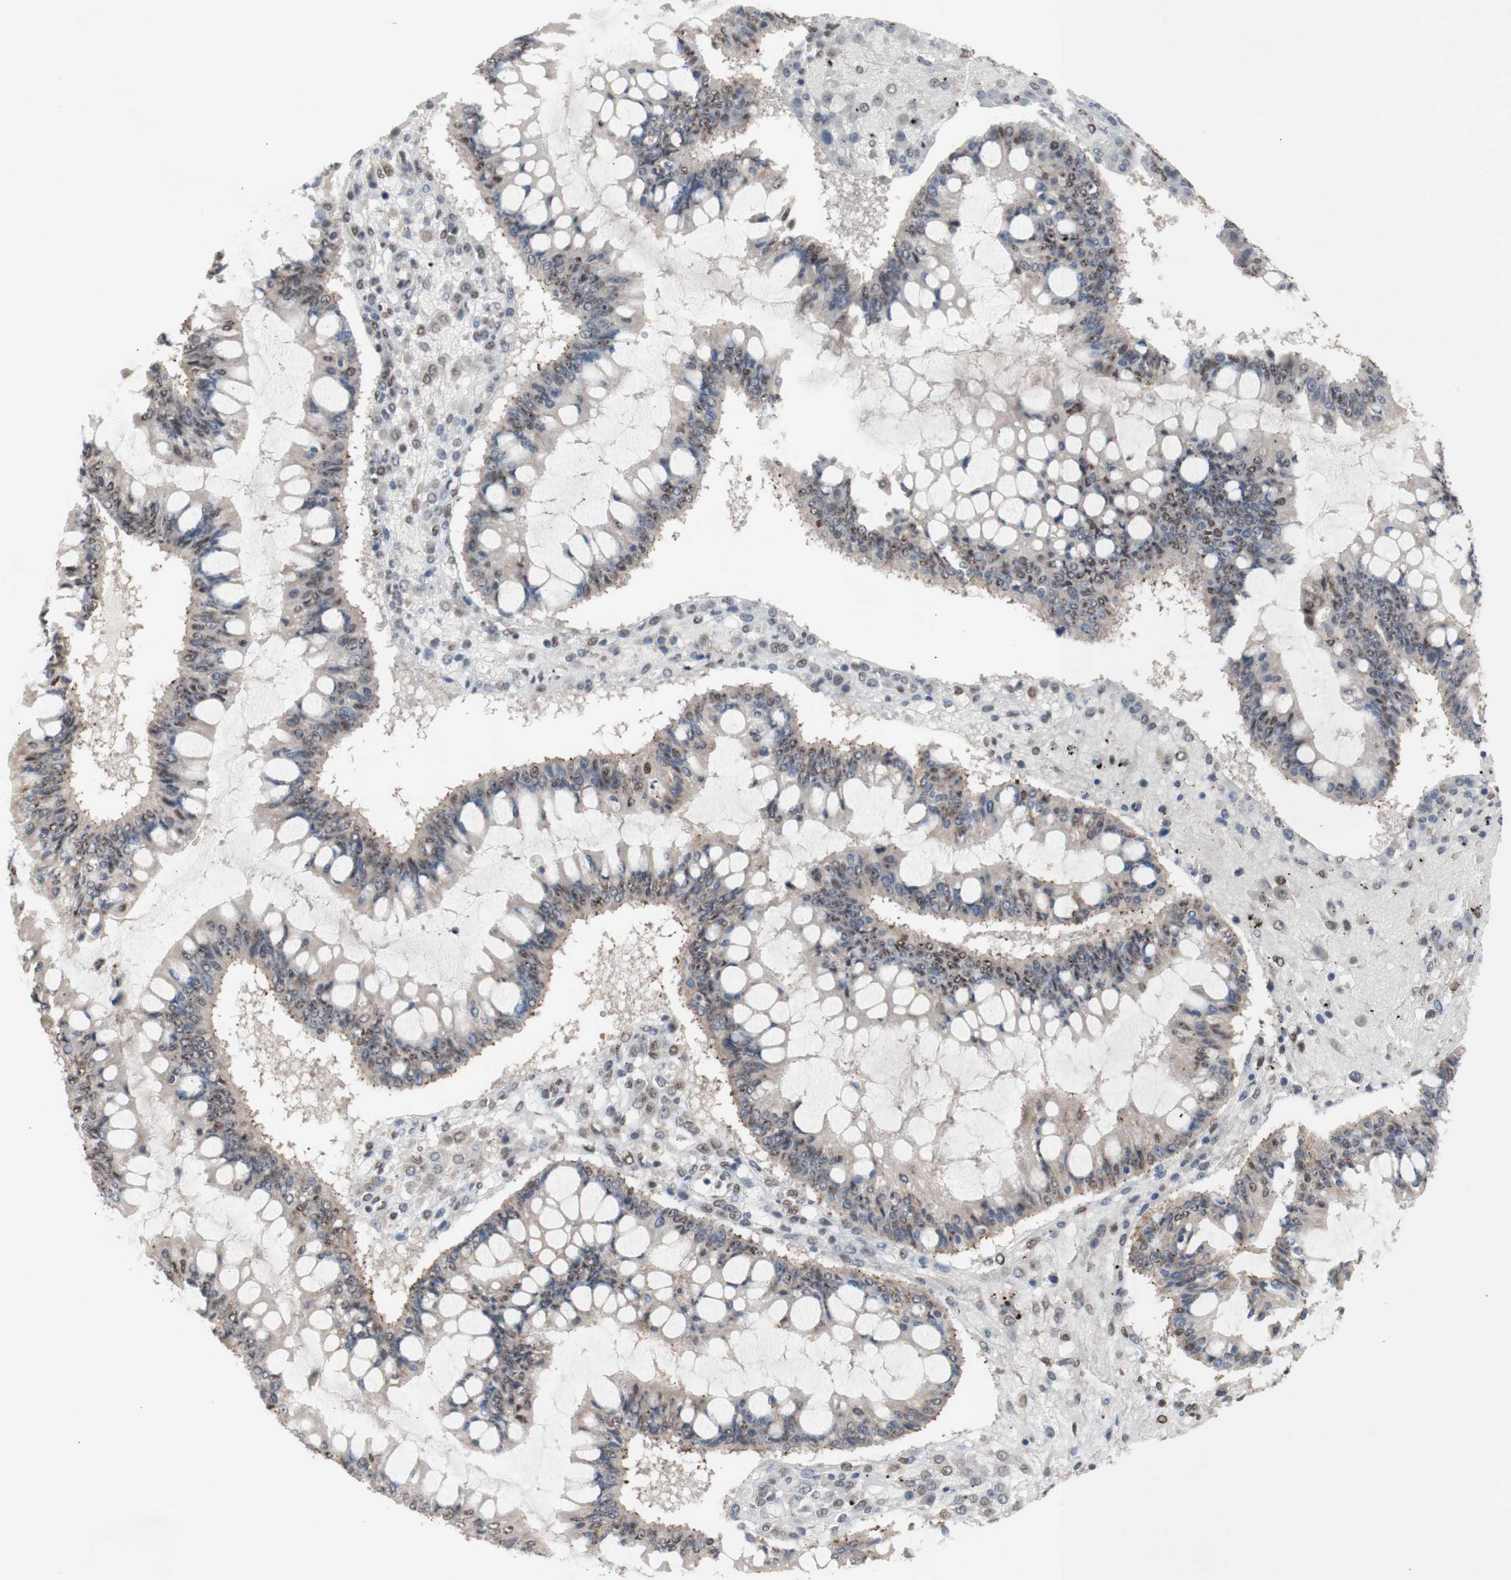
{"staining": {"intensity": "weak", "quantity": "25%-75%", "location": "nuclear"}, "tissue": "ovarian cancer", "cell_type": "Tumor cells", "image_type": "cancer", "snomed": [{"axis": "morphology", "description": "Cystadenocarcinoma, mucinous, NOS"}, {"axis": "topography", "description": "Ovary"}], "caption": "Immunohistochemical staining of mucinous cystadenocarcinoma (ovarian) displays low levels of weak nuclear protein expression in approximately 25%-75% of tumor cells.", "gene": "SFPQ", "patient": {"sex": "female", "age": 73}}